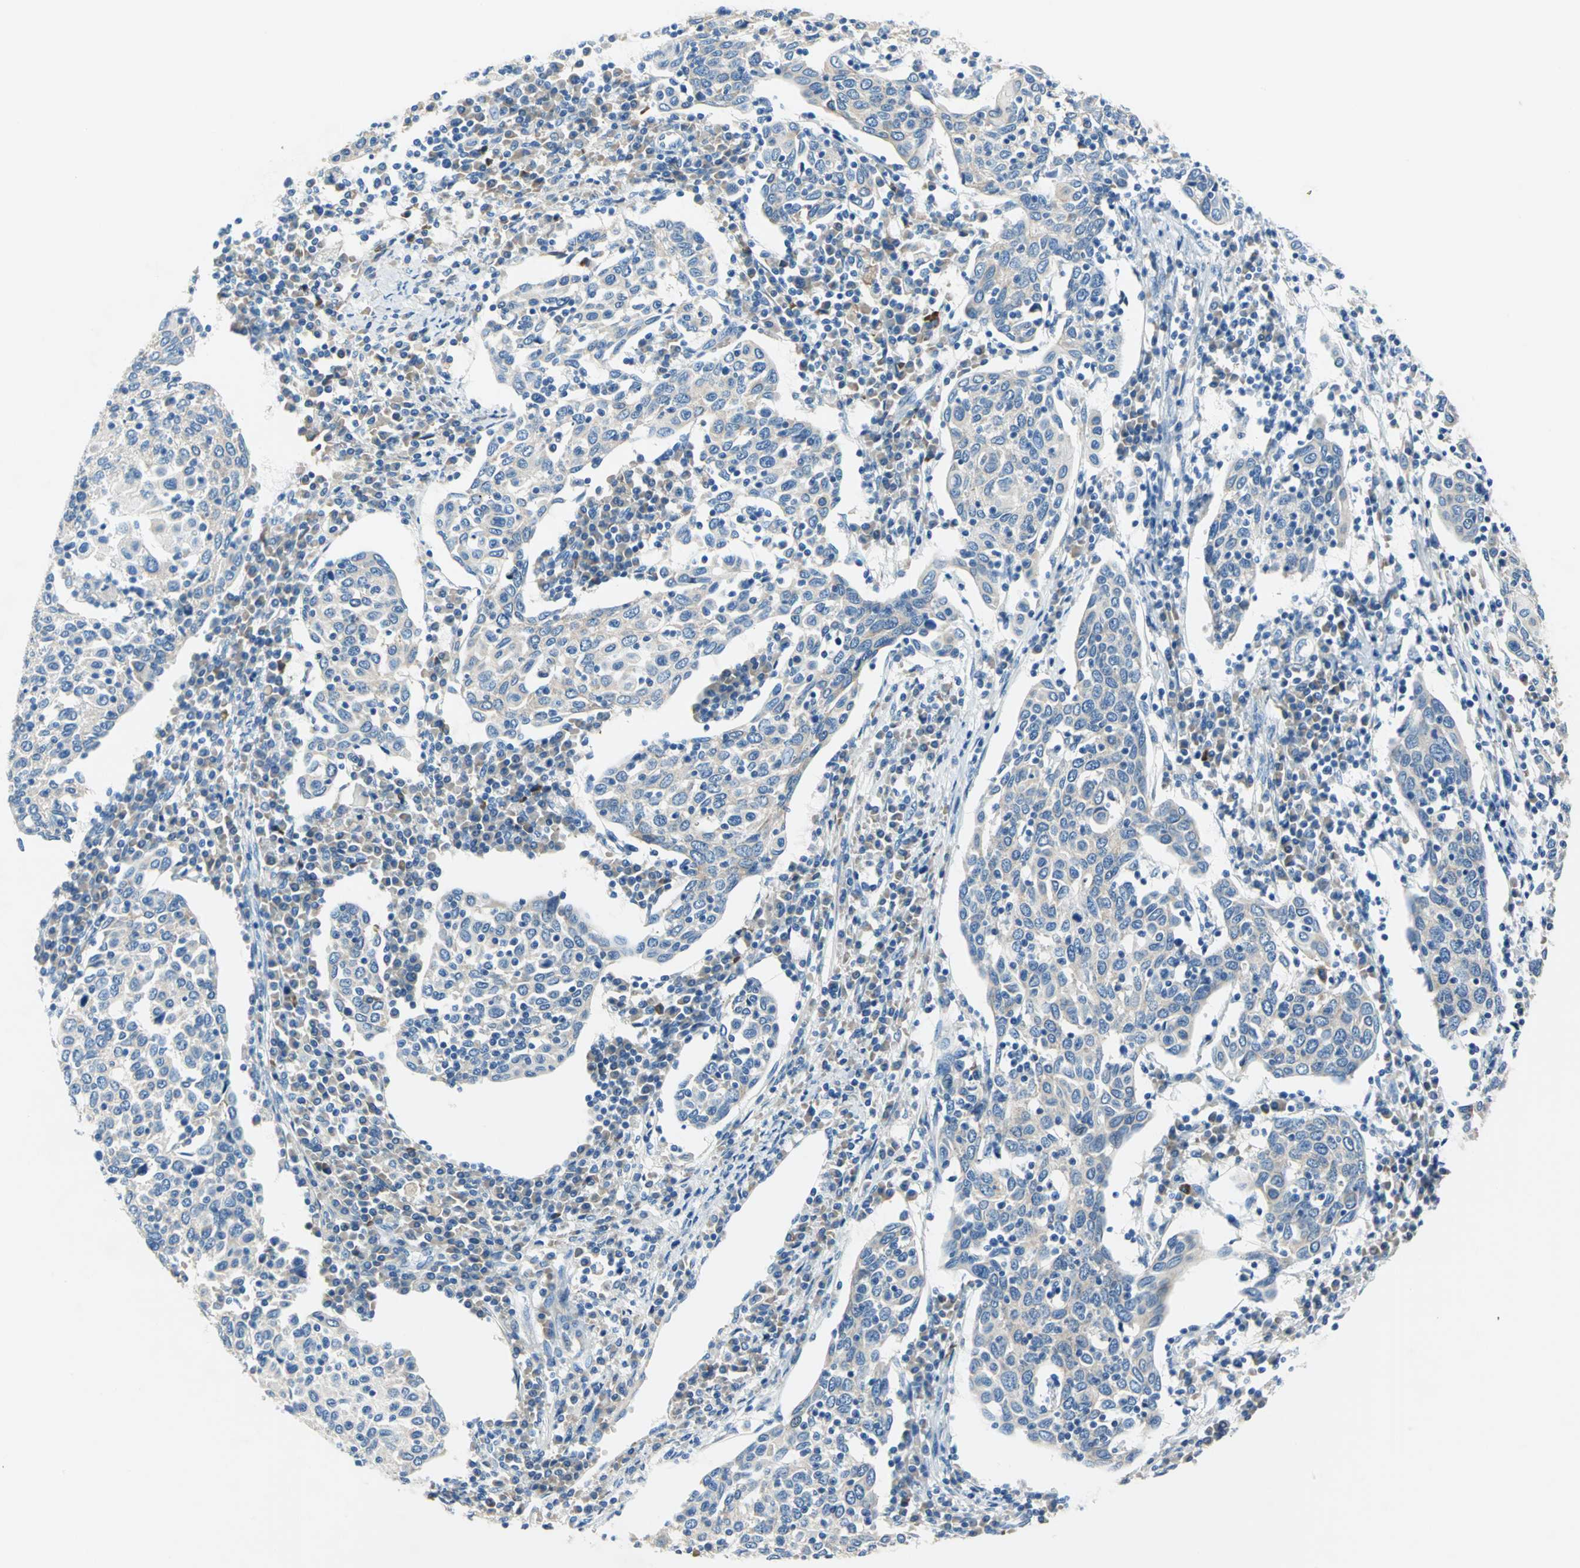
{"staining": {"intensity": "negative", "quantity": "none", "location": "none"}, "tissue": "cervical cancer", "cell_type": "Tumor cells", "image_type": "cancer", "snomed": [{"axis": "morphology", "description": "Squamous cell carcinoma, NOS"}, {"axis": "topography", "description": "Cervix"}], "caption": "Human cervical cancer stained for a protein using IHC shows no expression in tumor cells.", "gene": "TRIM25", "patient": {"sex": "female", "age": 40}}